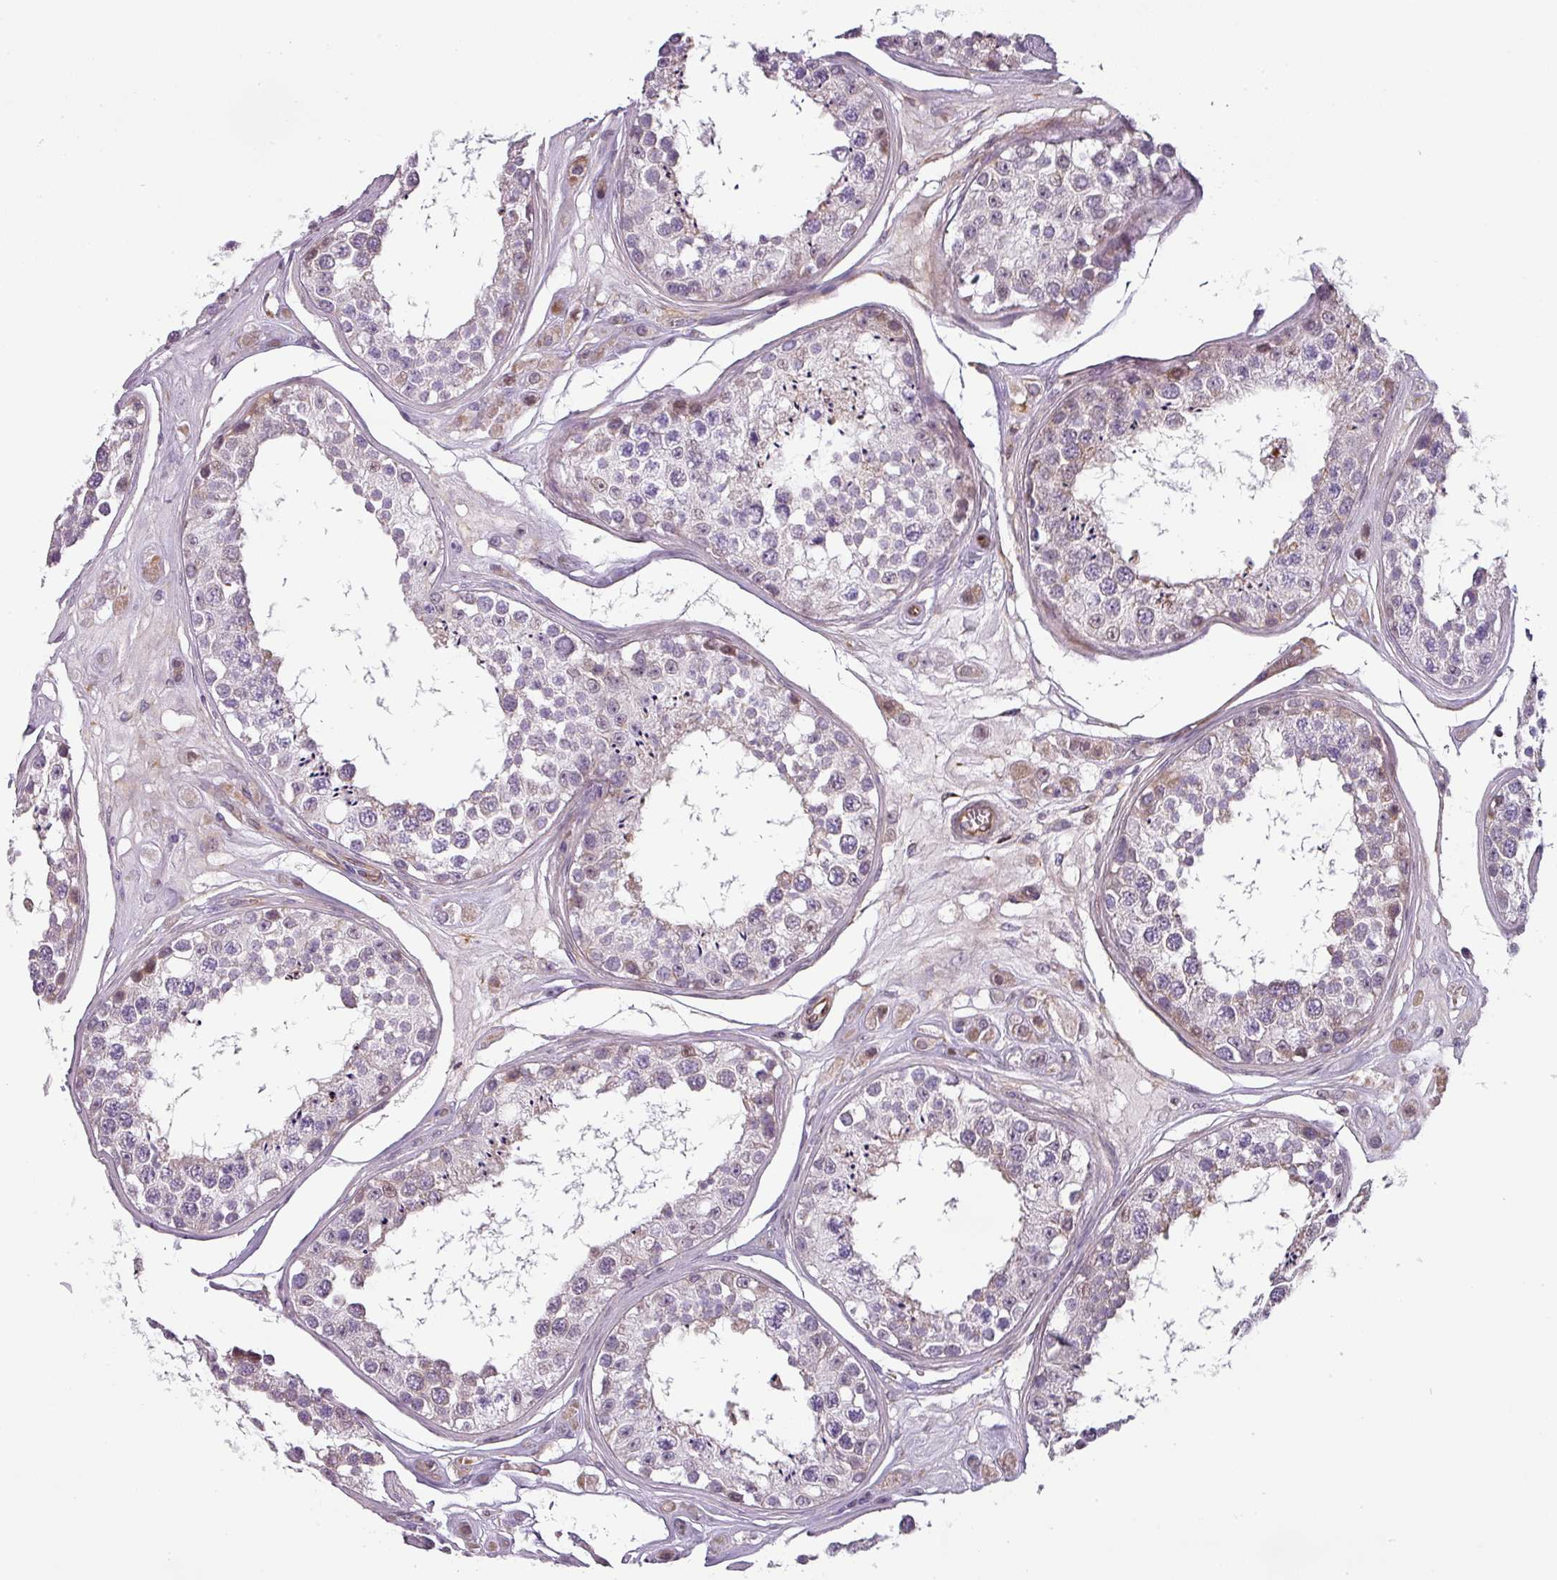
{"staining": {"intensity": "moderate", "quantity": "<25%", "location": "cytoplasmic/membranous"}, "tissue": "testis", "cell_type": "Cells in seminiferous ducts", "image_type": "normal", "snomed": [{"axis": "morphology", "description": "Normal tissue, NOS"}, {"axis": "topography", "description": "Testis"}], "caption": "Brown immunohistochemical staining in normal human testis reveals moderate cytoplasmic/membranous expression in approximately <25% of cells in seminiferous ducts.", "gene": "CHRDL1", "patient": {"sex": "male", "age": 25}}